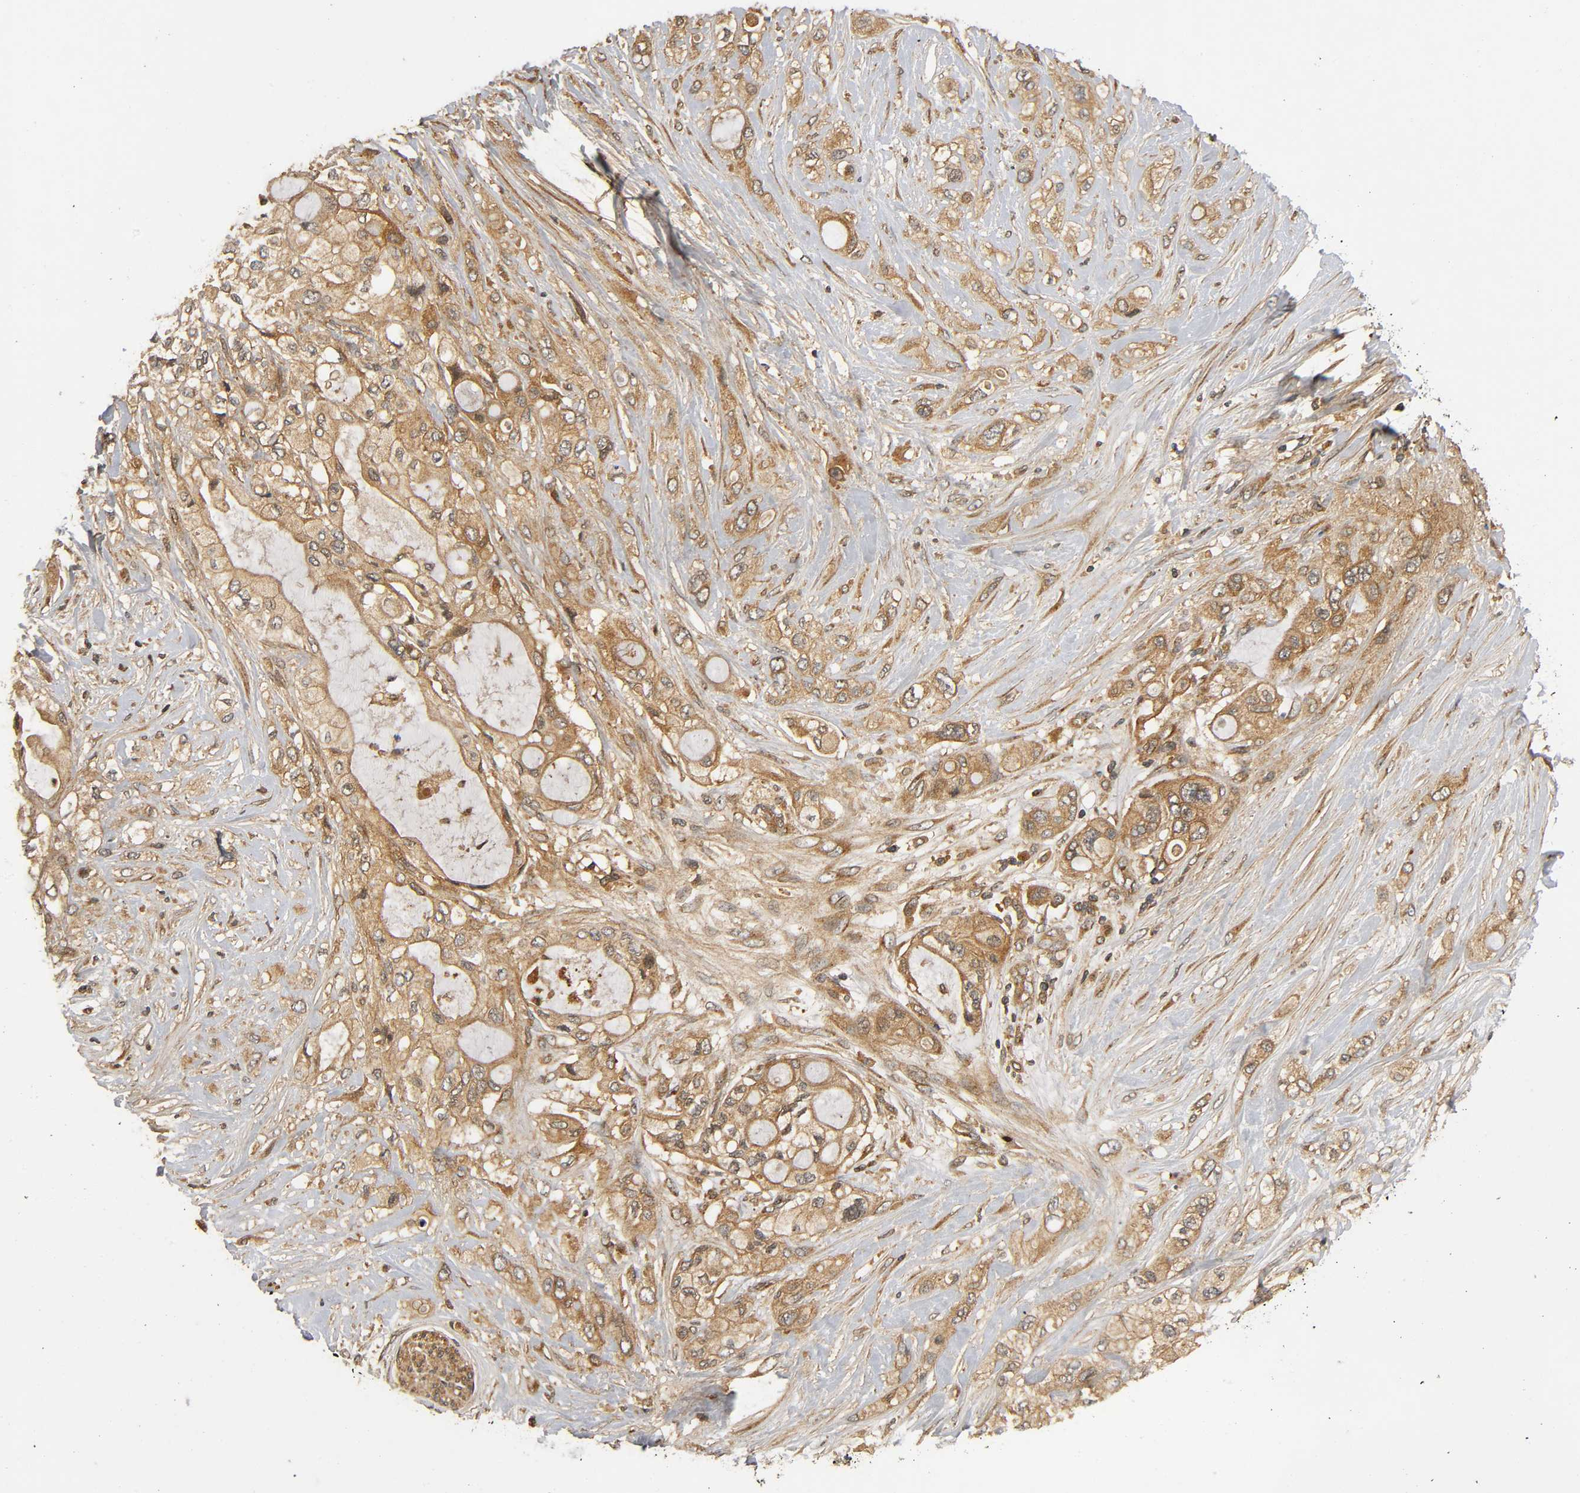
{"staining": {"intensity": "moderate", "quantity": ">75%", "location": "cytoplasmic/membranous"}, "tissue": "pancreatic cancer", "cell_type": "Tumor cells", "image_type": "cancer", "snomed": [{"axis": "morphology", "description": "Adenocarcinoma, NOS"}, {"axis": "topography", "description": "Pancreas"}], "caption": "Tumor cells demonstrate medium levels of moderate cytoplasmic/membranous staining in approximately >75% of cells in adenocarcinoma (pancreatic).", "gene": "IKBKB", "patient": {"sex": "female", "age": 59}}